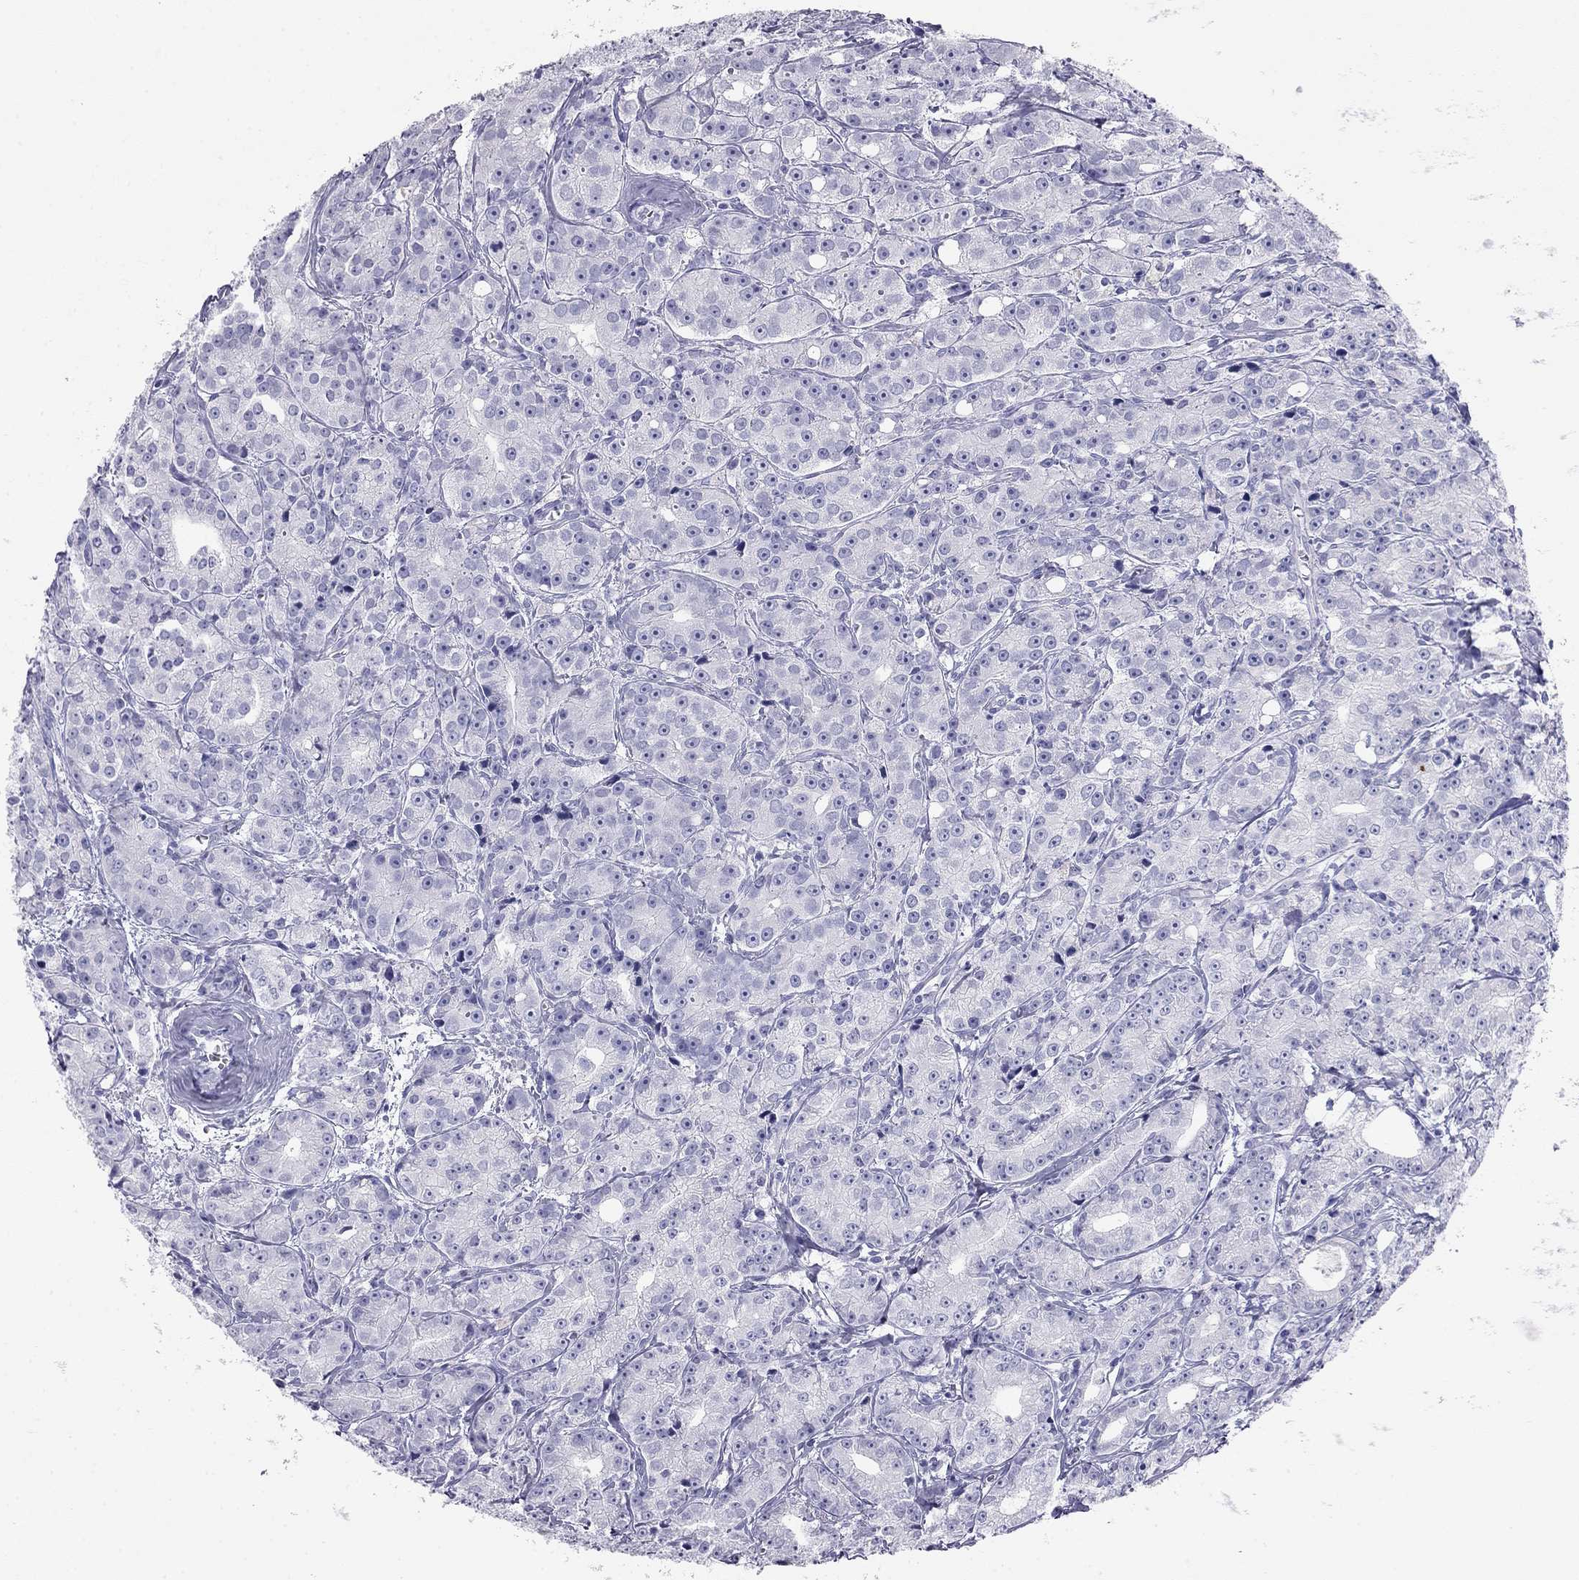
{"staining": {"intensity": "negative", "quantity": "none", "location": "none"}, "tissue": "prostate cancer", "cell_type": "Tumor cells", "image_type": "cancer", "snomed": [{"axis": "morphology", "description": "Adenocarcinoma, Medium grade"}, {"axis": "topography", "description": "Prostate"}], "caption": "Immunohistochemical staining of human medium-grade adenocarcinoma (prostate) shows no significant expression in tumor cells.", "gene": "KLRG1", "patient": {"sex": "male", "age": 74}}